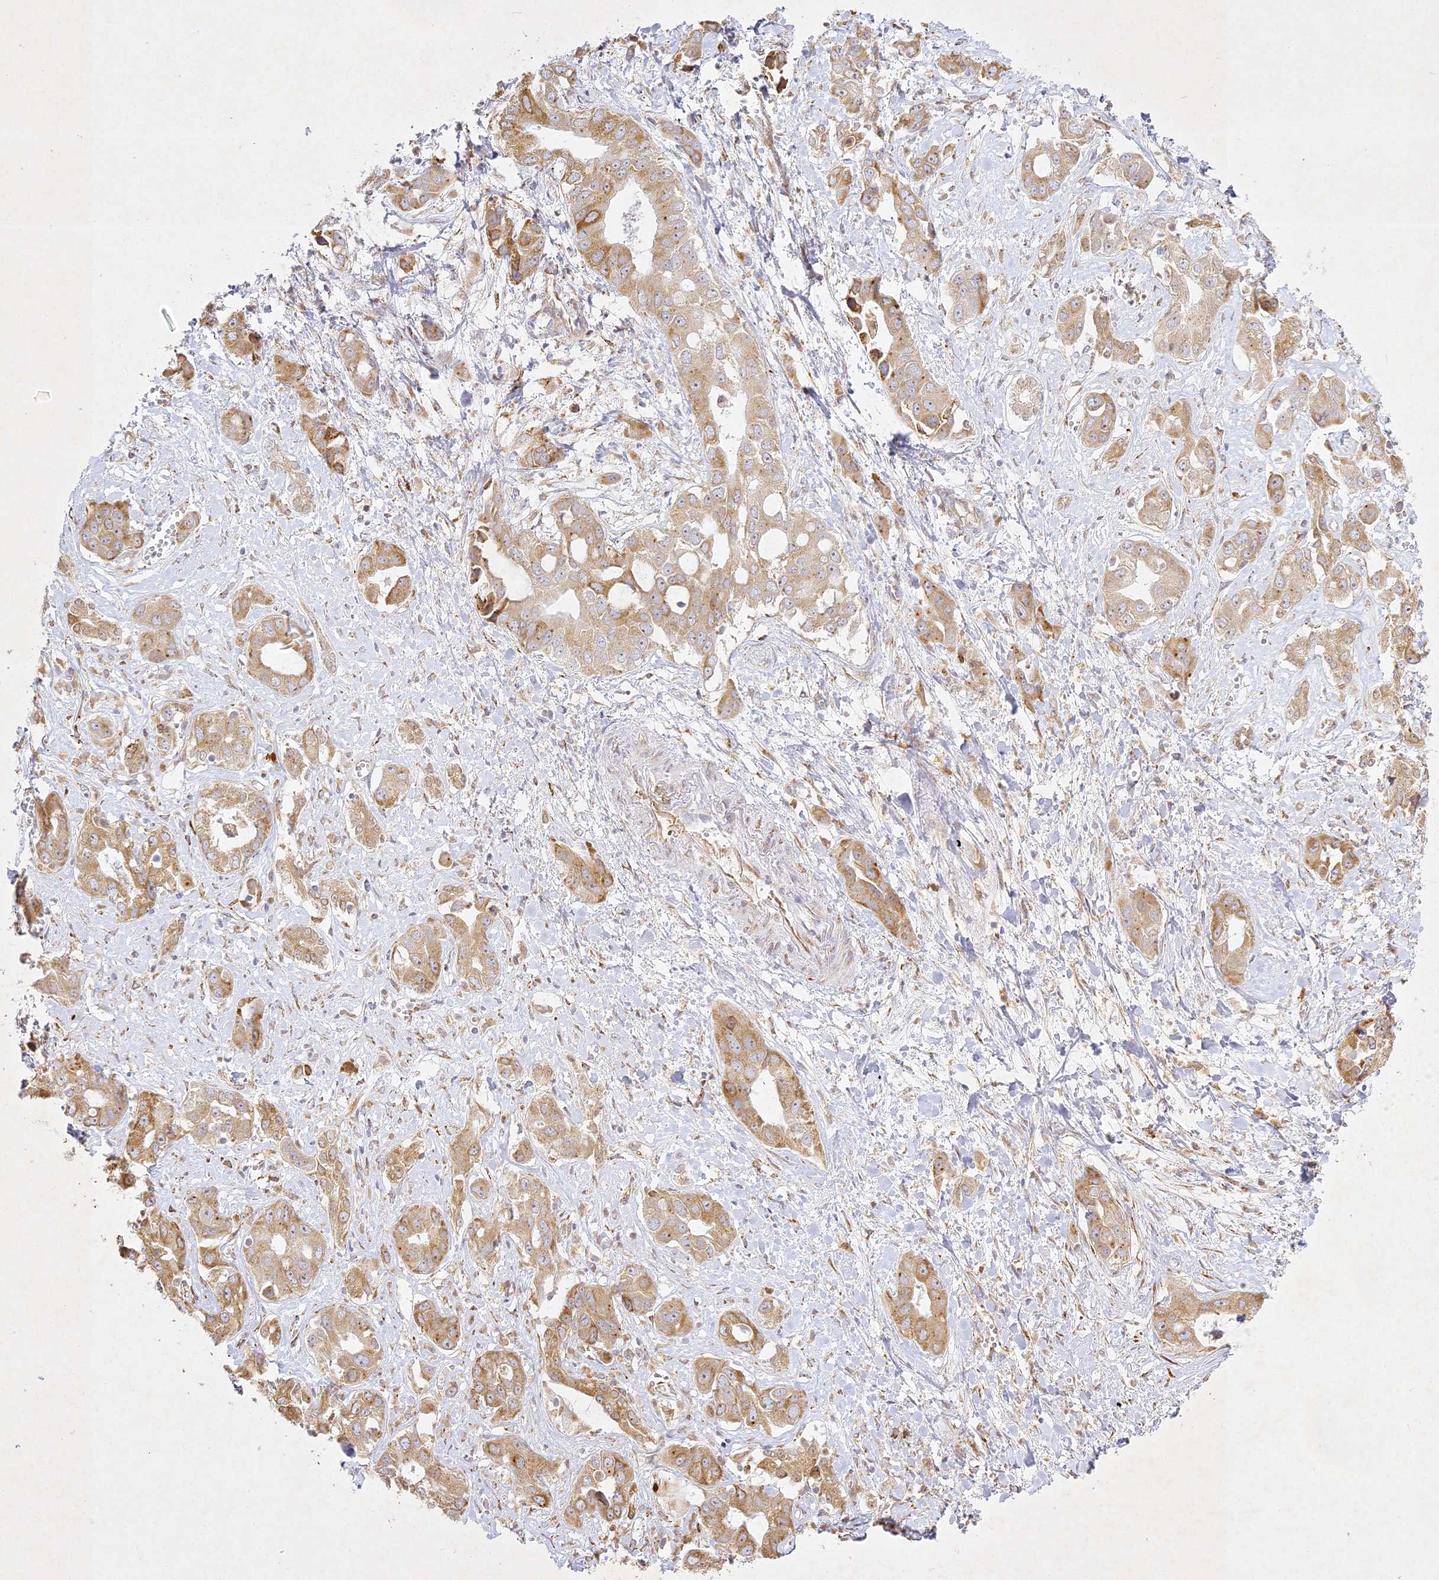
{"staining": {"intensity": "moderate", "quantity": ">75%", "location": "cytoplasmic/membranous"}, "tissue": "liver cancer", "cell_type": "Tumor cells", "image_type": "cancer", "snomed": [{"axis": "morphology", "description": "Cholangiocarcinoma"}, {"axis": "topography", "description": "Liver"}], "caption": "DAB immunohistochemical staining of human liver cancer (cholangiocarcinoma) exhibits moderate cytoplasmic/membranous protein expression in about >75% of tumor cells.", "gene": "SLC30A5", "patient": {"sex": "female", "age": 52}}